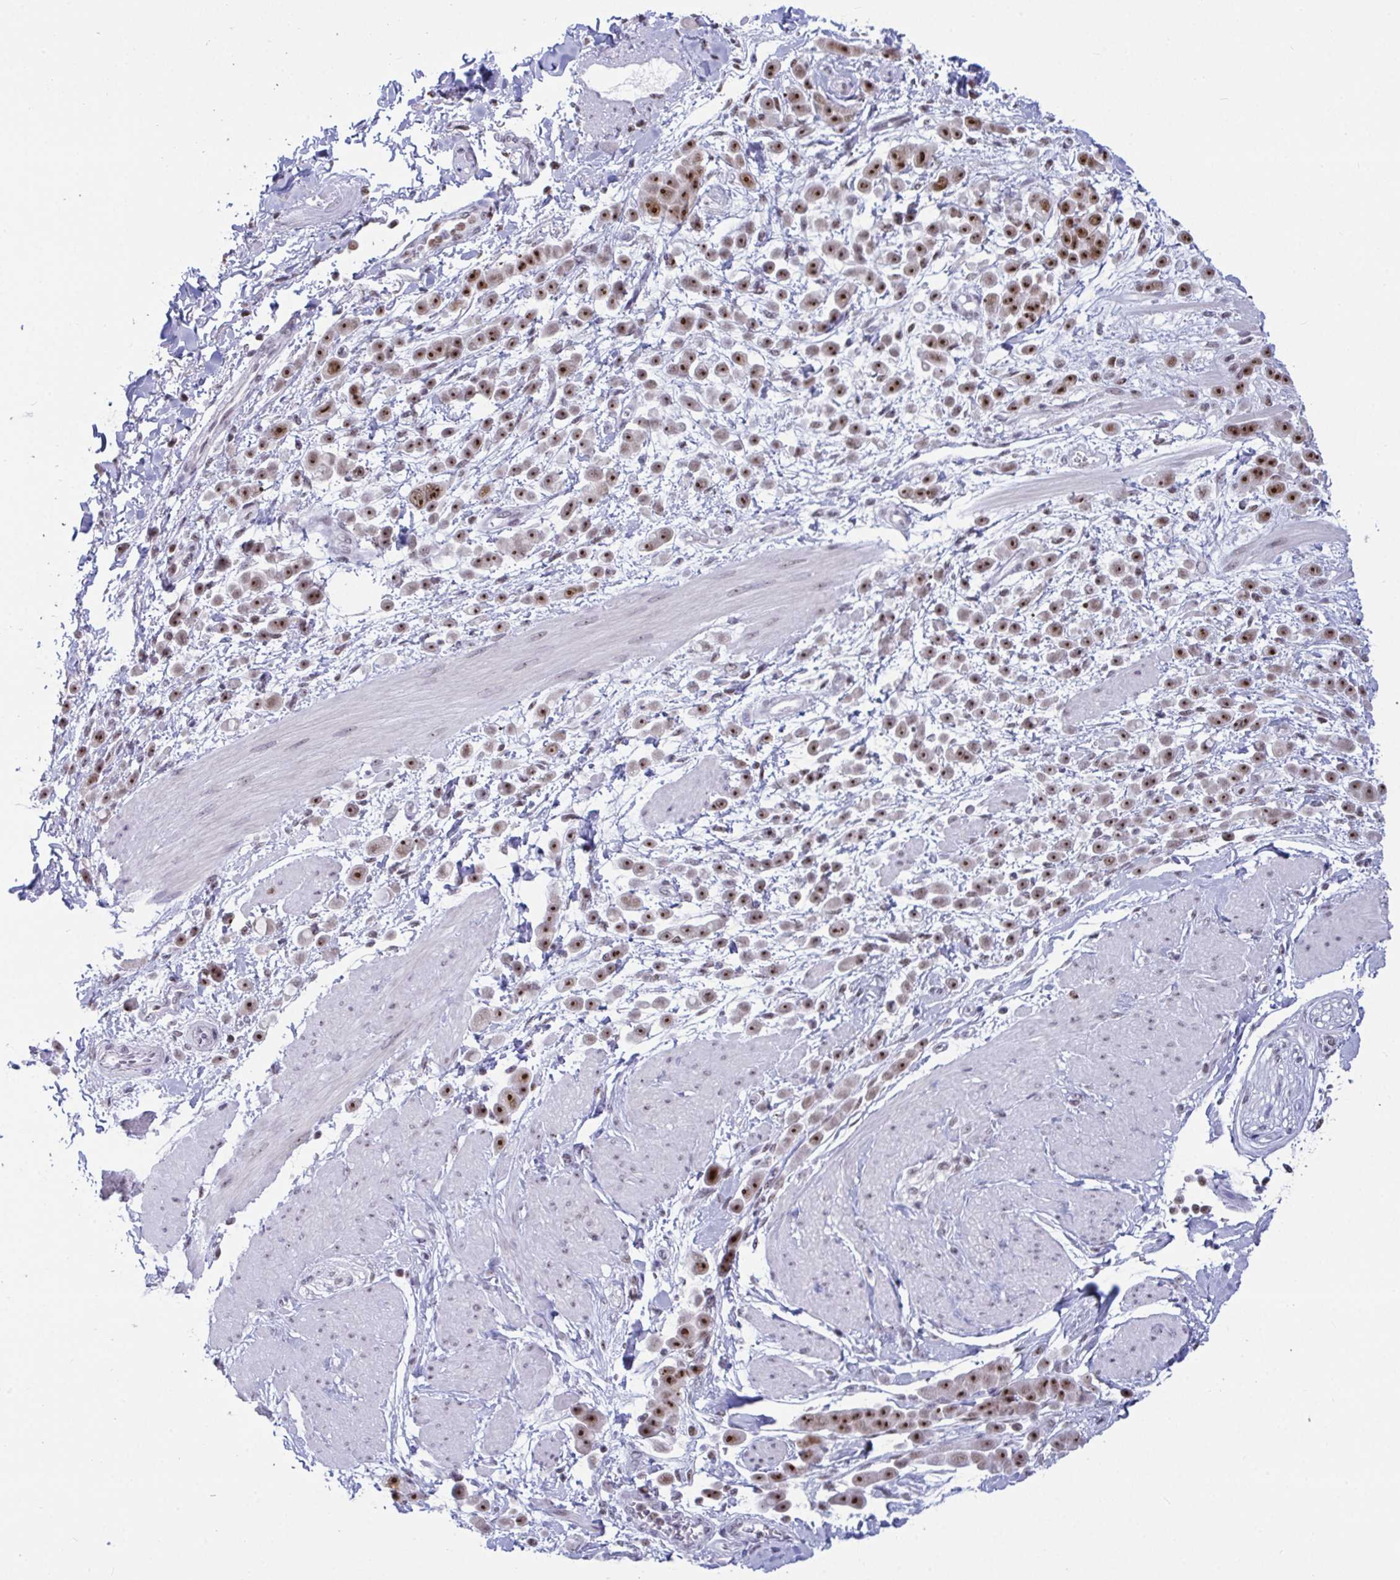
{"staining": {"intensity": "moderate", "quantity": ">75%", "location": "nuclear"}, "tissue": "pancreatic cancer", "cell_type": "Tumor cells", "image_type": "cancer", "snomed": [{"axis": "morphology", "description": "Normal tissue, NOS"}, {"axis": "morphology", "description": "Adenocarcinoma, NOS"}, {"axis": "topography", "description": "Pancreas"}], "caption": "High-power microscopy captured an immunohistochemistry photomicrograph of pancreatic adenocarcinoma, revealing moderate nuclear staining in about >75% of tumor cells. The staining is performed using DAB (3,3'-diaminobenzidine) brown chromogen to label protein expression. The nuclei are counter-stained blue using hematoxylin.", "gene": "SUPT16H", "patient": {"sex": "female", "age": 64}}